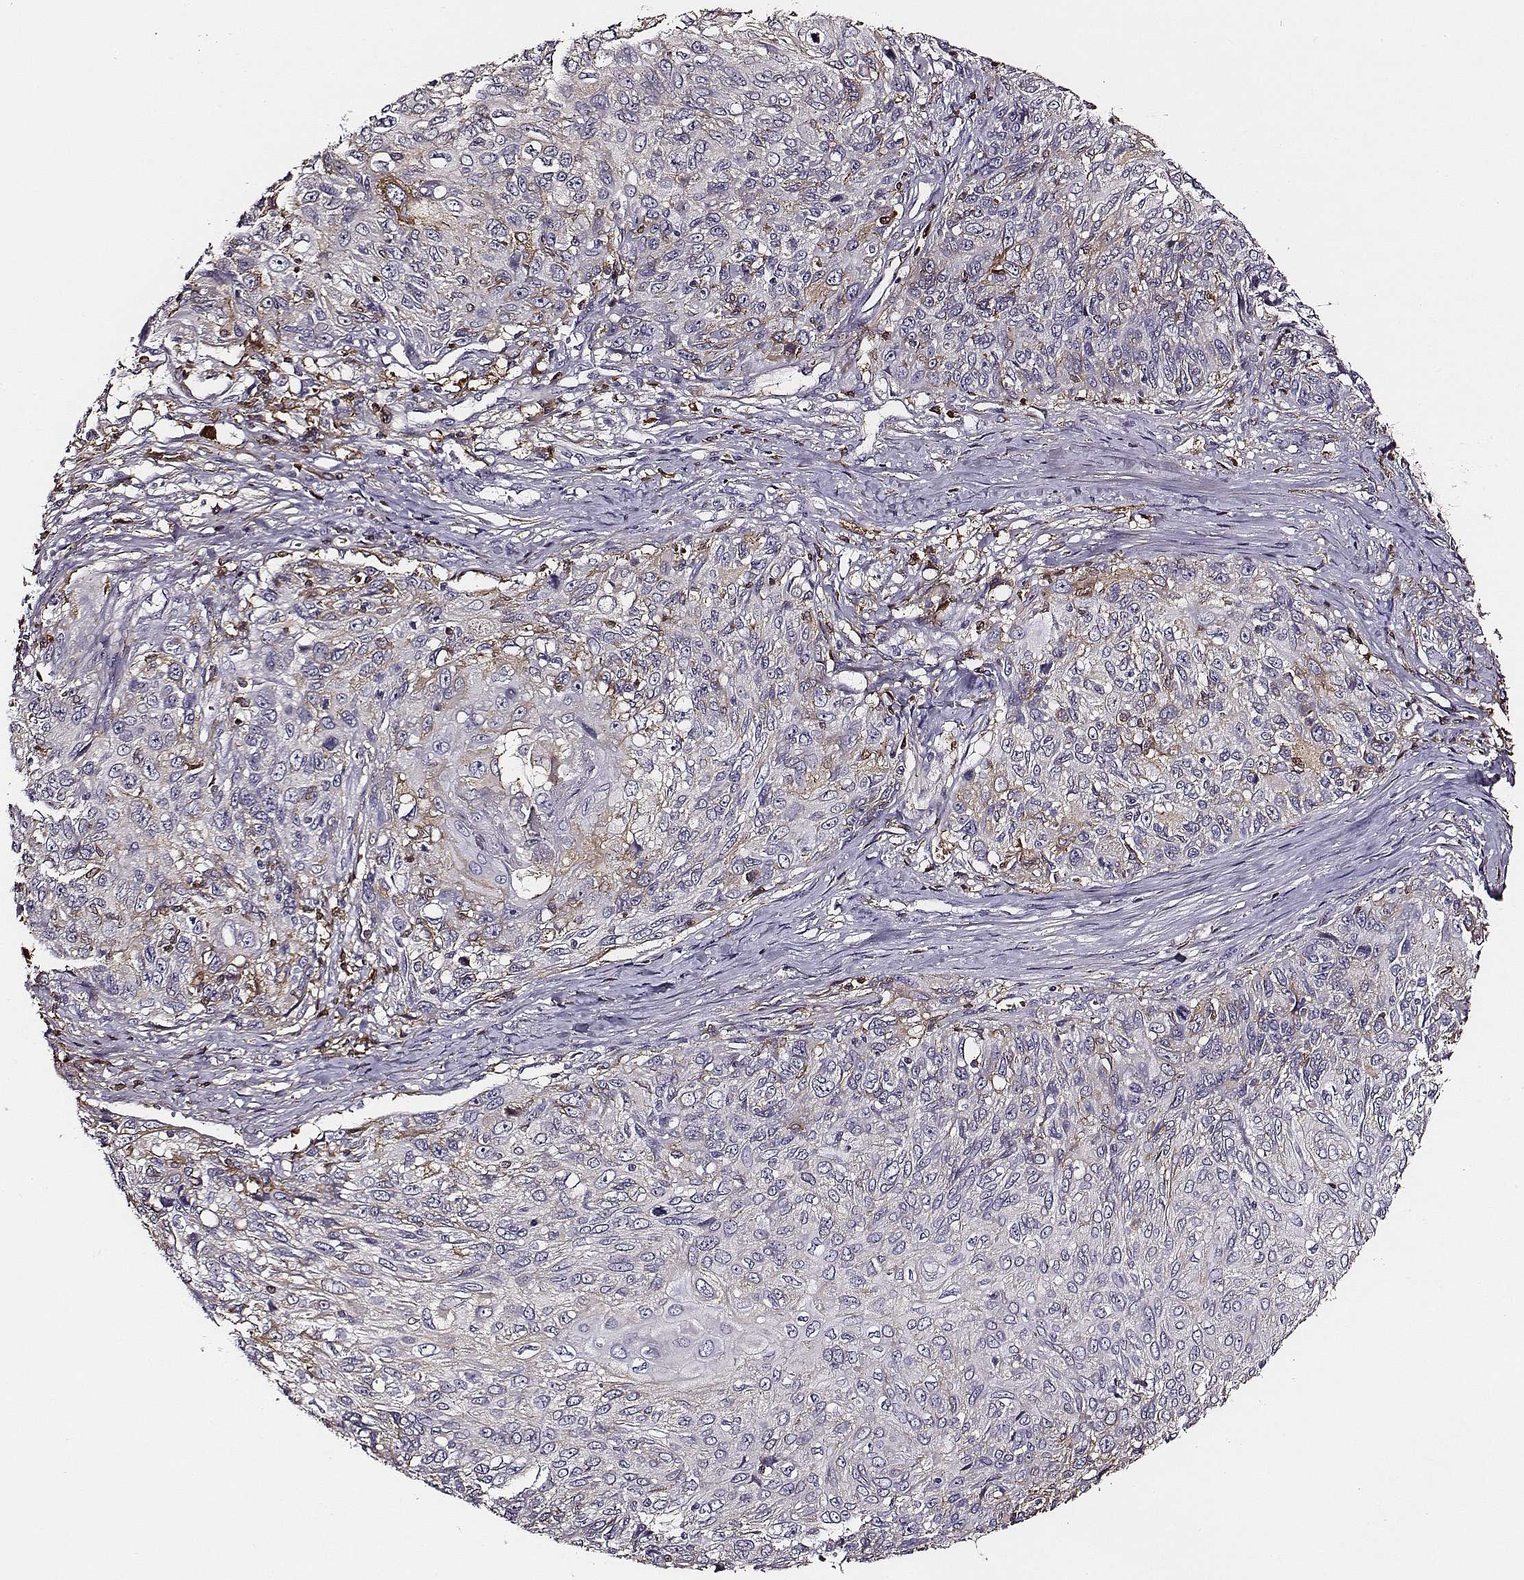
{"staining": {"intensity": "weak", "quantity": "<25%", "location": "cytoplasmic/membranous"}, "tissue": "skin cancer", "cell_type": "Tumor cells", "image_type": "cancer", "snomed": [{"axis": "morphology", "description": "Squamous cell carcinoma, NOS"}, {"axis": "topography", "description": "Skin"}], "caption": "This is a photomicrograph of IHC staining of skin cancer, which shows no positivity in tumor cells.", "gene": "TF", "patient": {"sex": "male", "age": 92}}